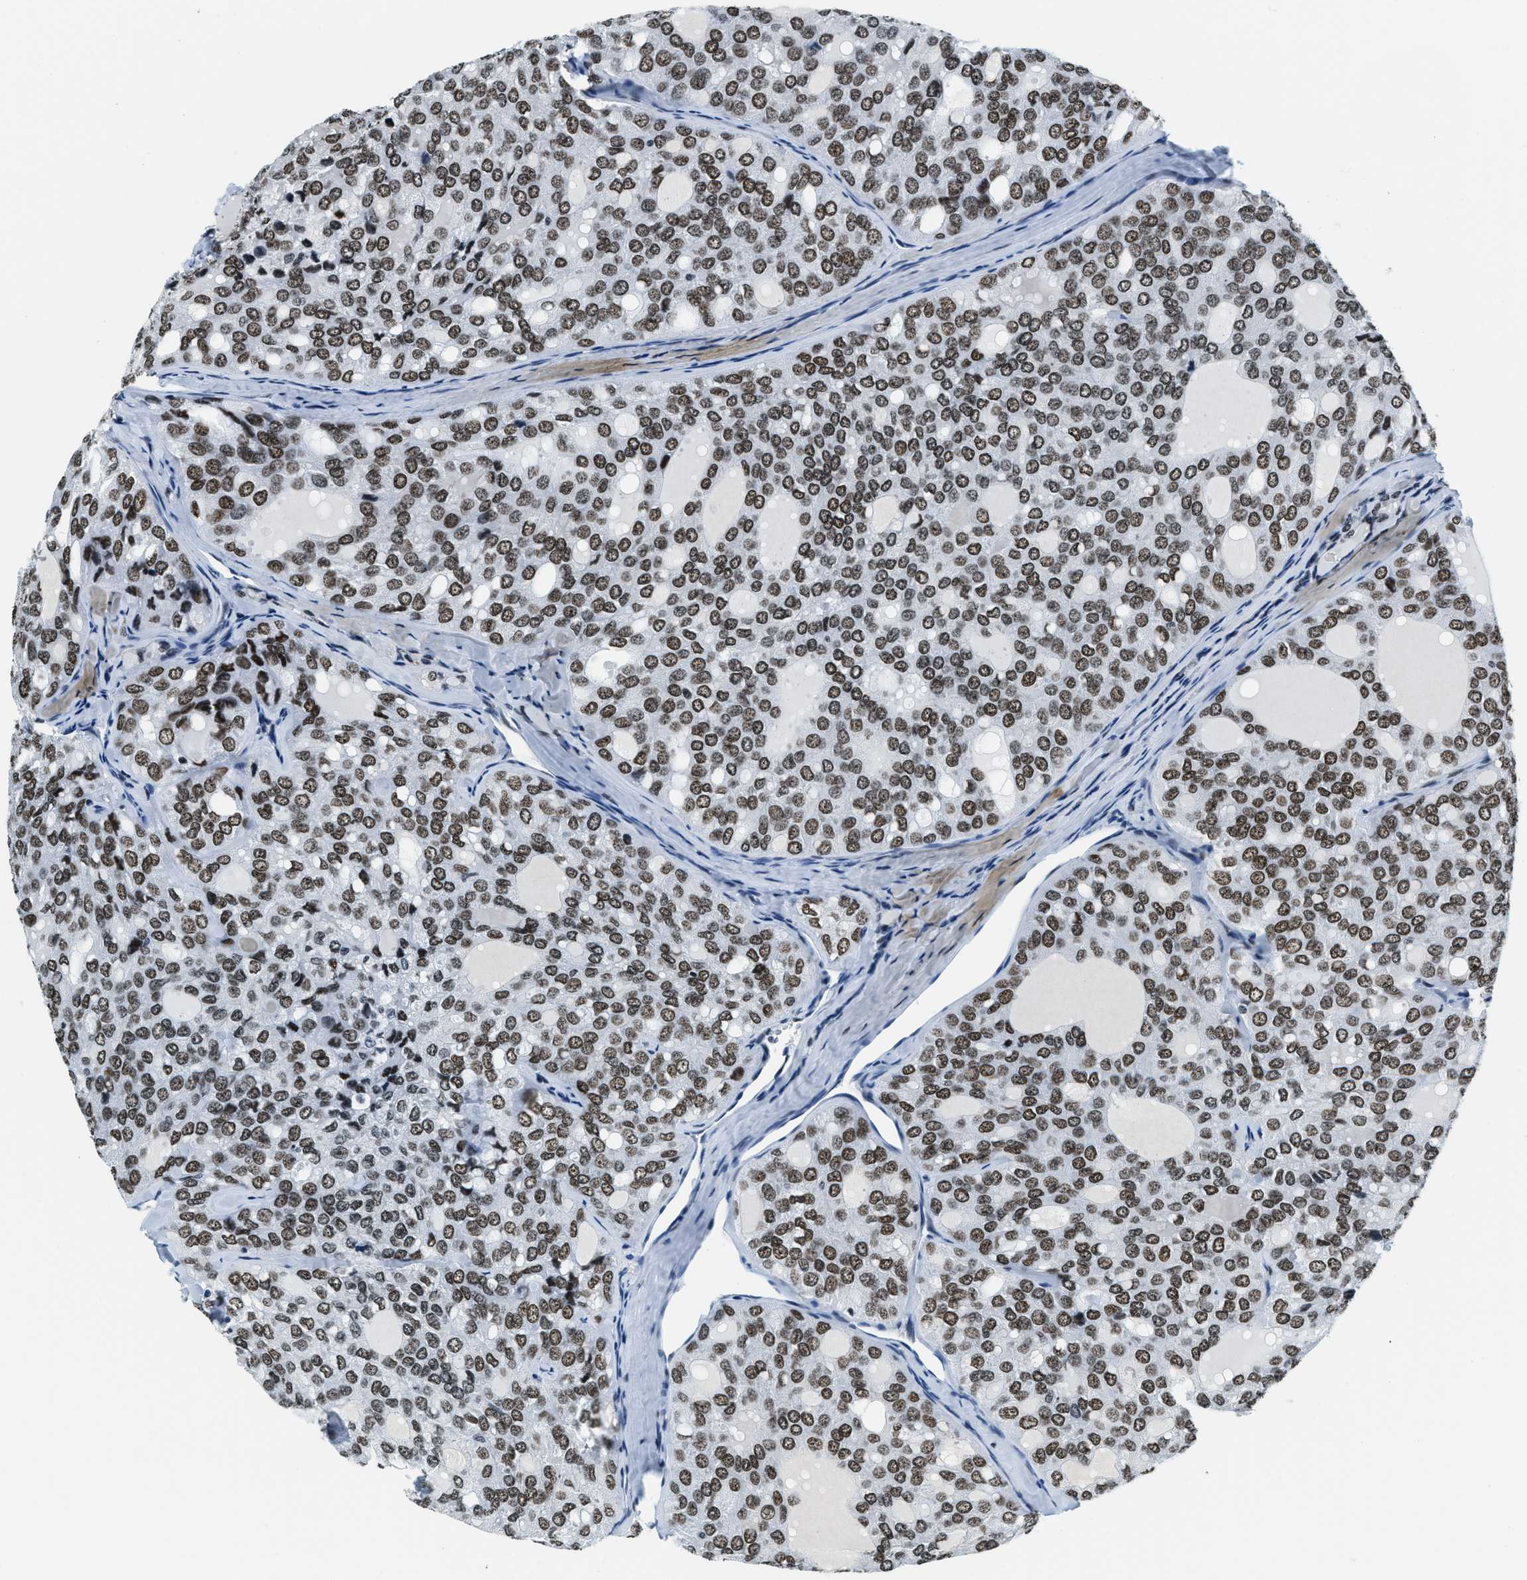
{"staining": {"intensity": "moderate", "quantity": ">75%", "location": "nuclear"}, "tissue": "thyroid cancer", "cell_type": "Tumor cells", "image_type": "cancer", "snomed": [{"axis": "morphology", "description": "Follicular adenoma carcinoma, NOS"}, {"axis": "topography", "description": "Thyroid gland"}], "caption": "A brown stain shows moderate nuclear staining of a protein in human thyroid cancer (follicular adenoma carcinoma) tumor cells.", "gene": "TOP1", "patient": {"sex": "male", "age": 75}}